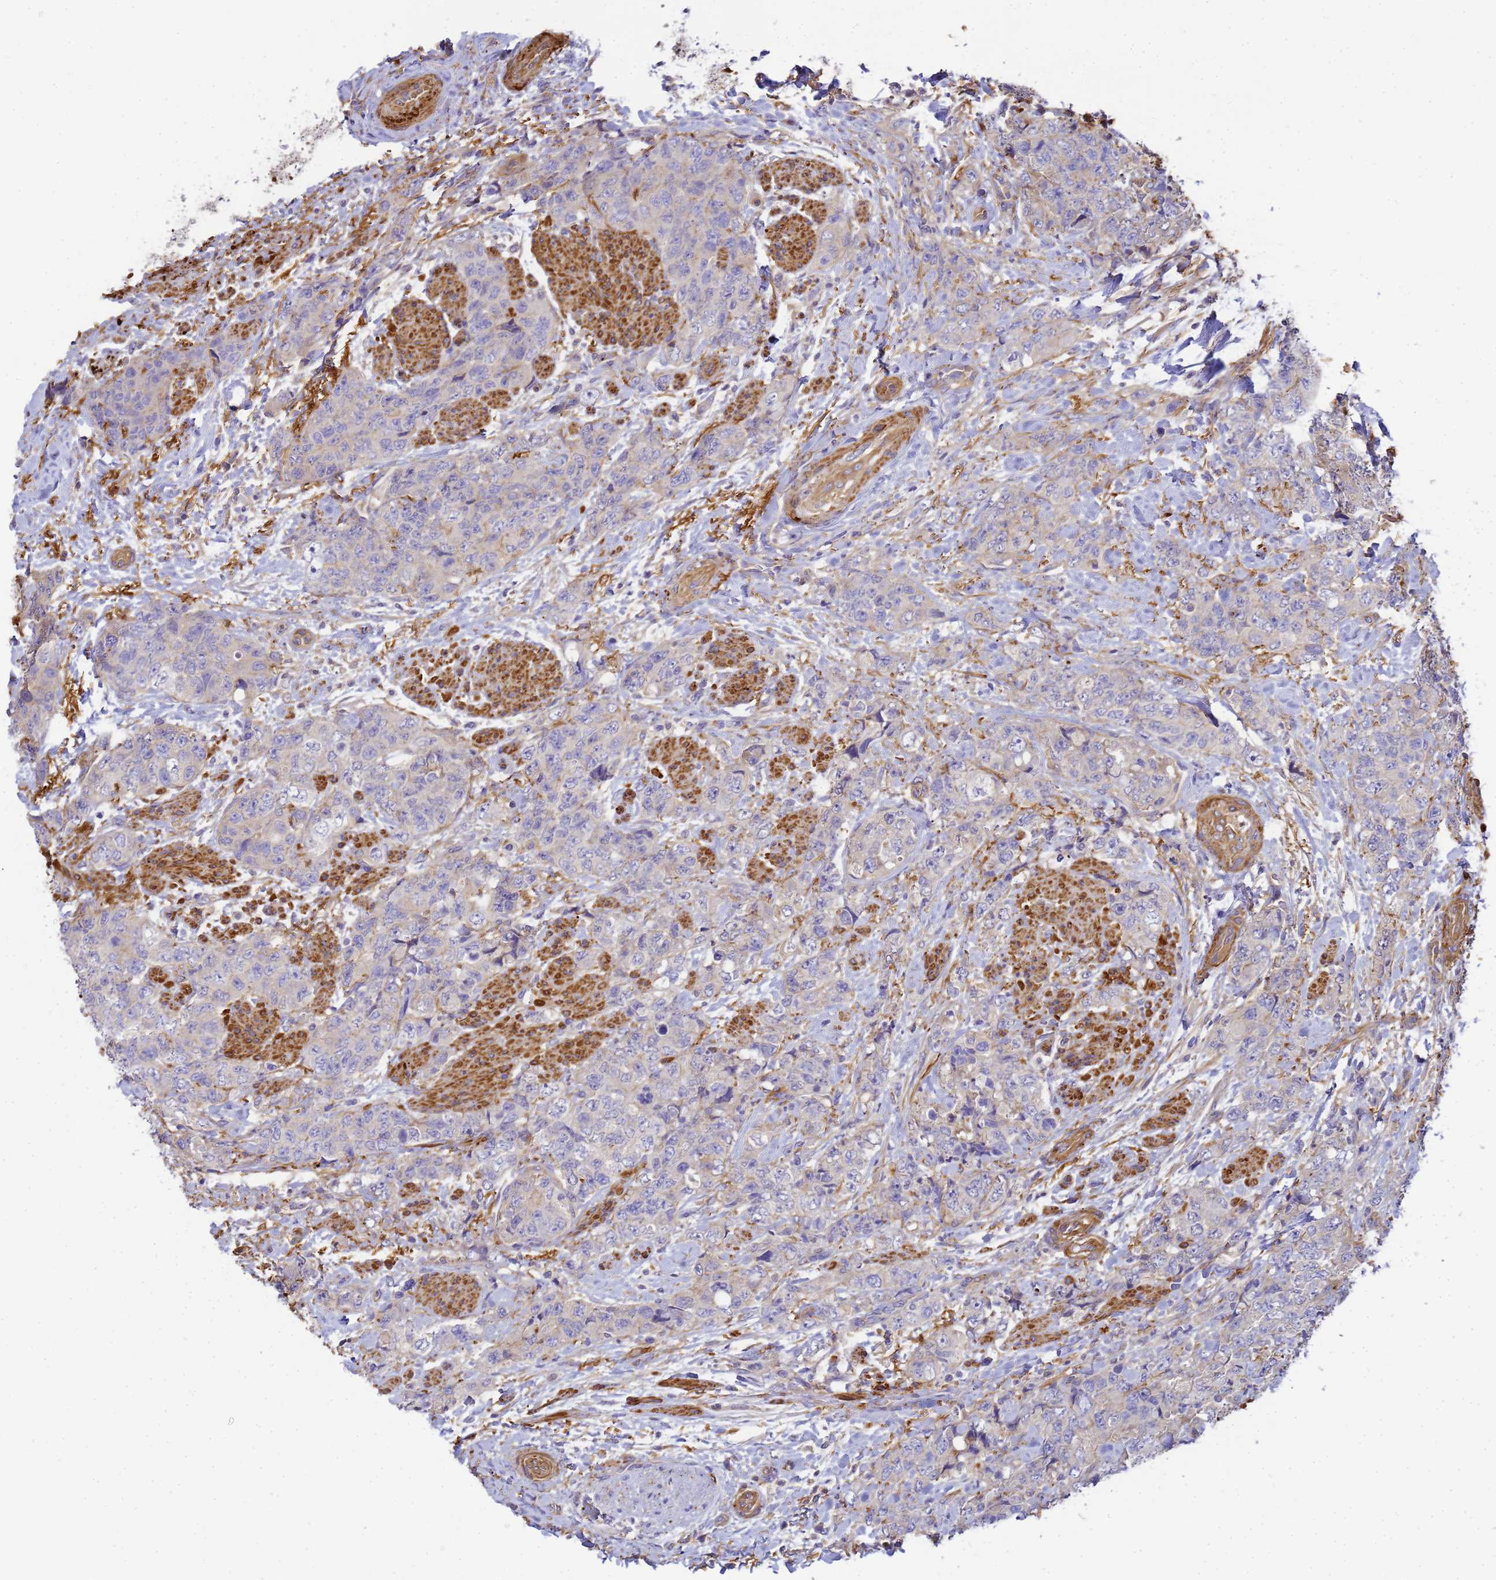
{"staining": {"intensity": "negative", "quantity": "none", "location": "none"}, "tissue": "urothelial cancer", "cell_type": "Tumor cells", "image_type": "cancer", "snomed": [{"axis": "morphology", "description": "Urothelial carcinoma, High grade"}, {"axis": "topography", "description": "Urinary bladder"}], "caption": "Immunohistochemistry (IHC) image of urothelial cancer stained for a protein (brown), which exhibits no positivity in tumor cells.", "gene": "MYL12A", "patient": {"sex": "female", "age": 78}}